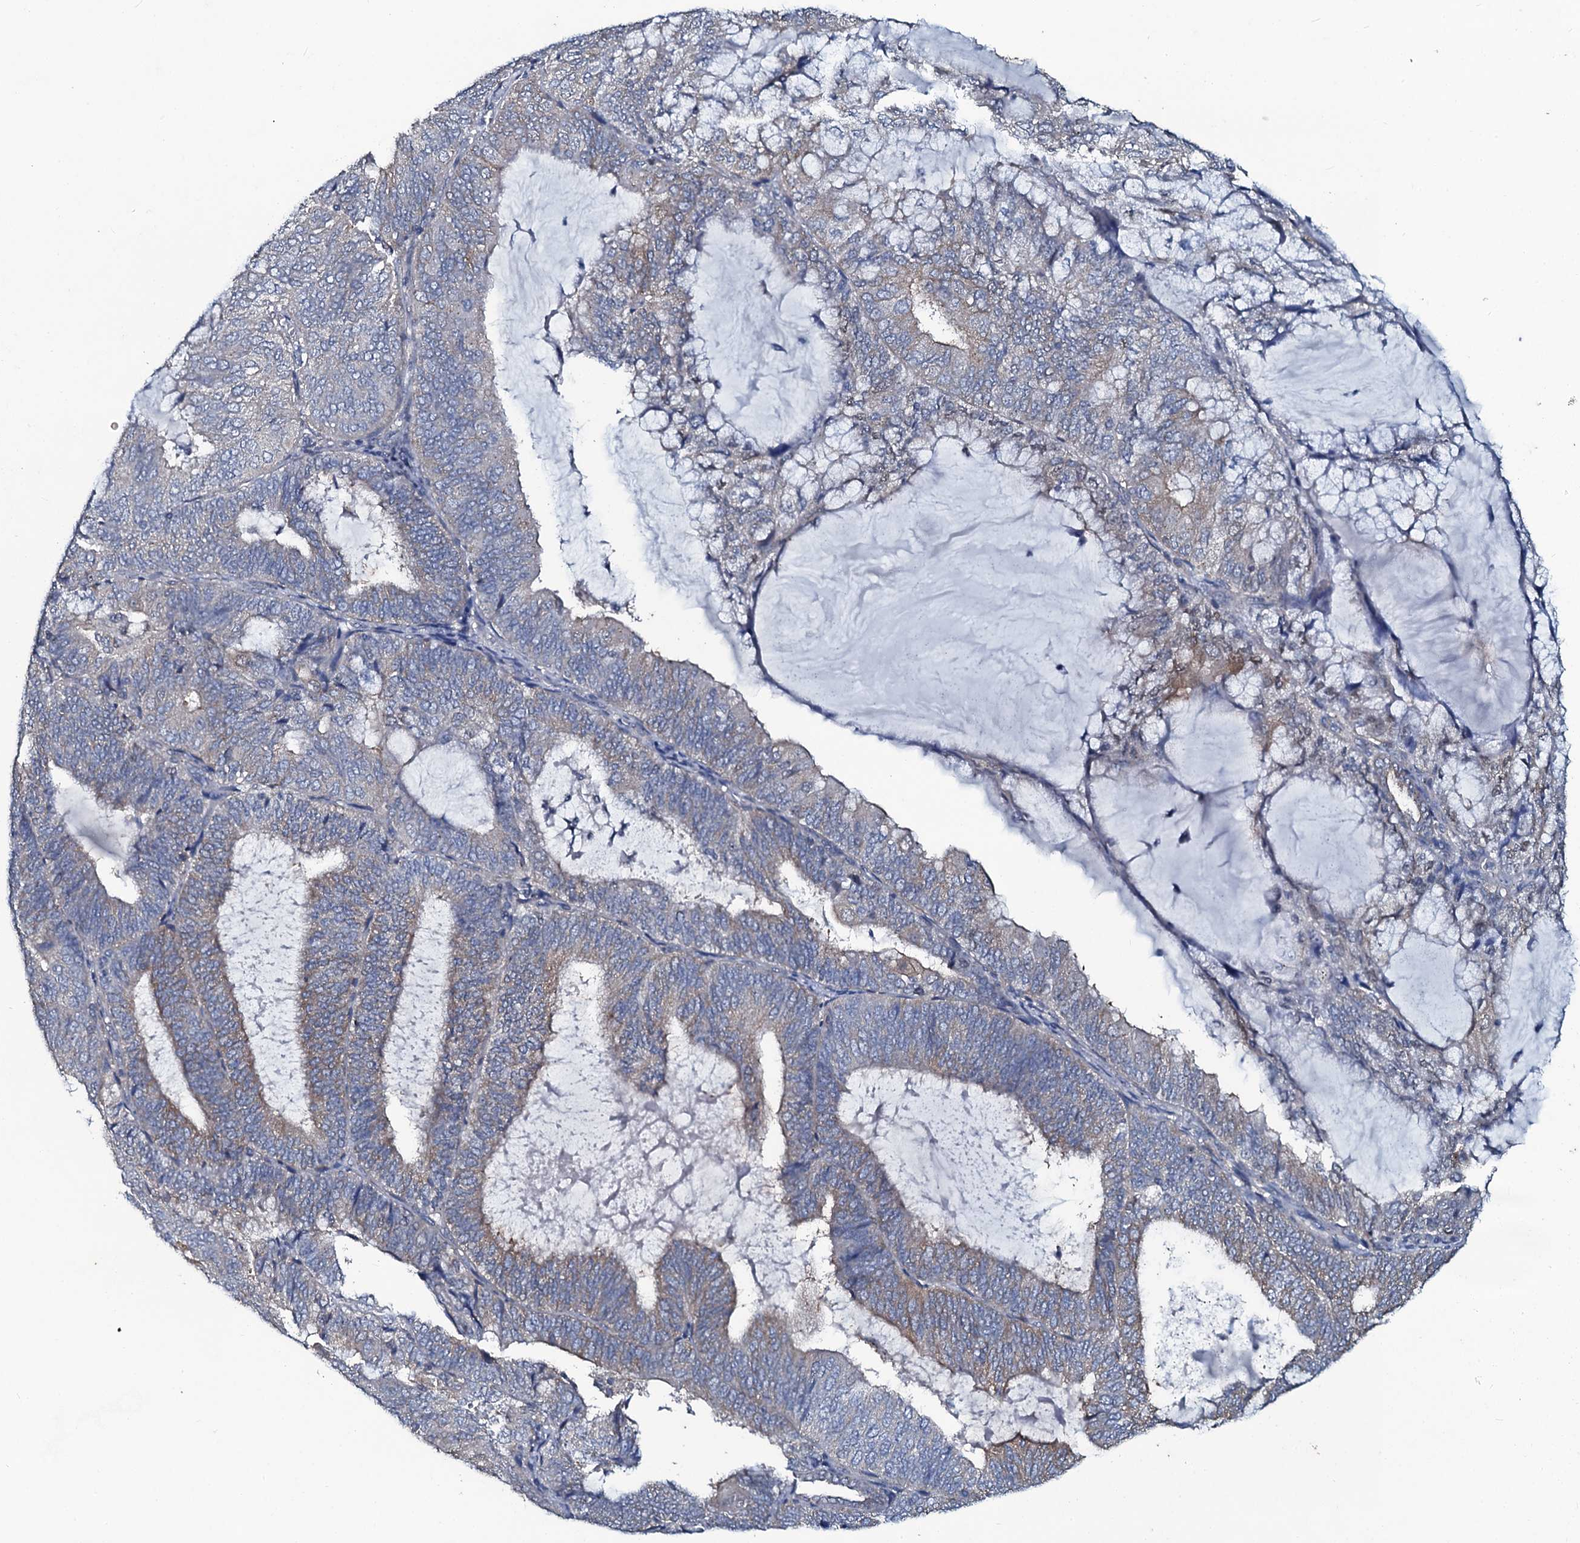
{"staining": {"intensity": "weak", "quantity": "25%-75%", "location": "cytoplasmic/membranous"}, "tissue": "endometrial cancer", "cell_type": "Tumor cells", "image_type": "cancer", "snomed": [{"axis": "morphology", "description": "Adenocarcinoma, NOS"}, {"axis": "topography", "description": "Endometrium"}], "caption": "Weak cytoplasmic/membranous positivity is seen in approximately 25%-75% of tumor cells in endometrial adenocarcinoma. (DAB (3,3'-diaminobenzidine) = brown stain, brightfield microscopy at high magnification).", "gene": "USPL1", "patient": {"sex": "female", "age": 81}}